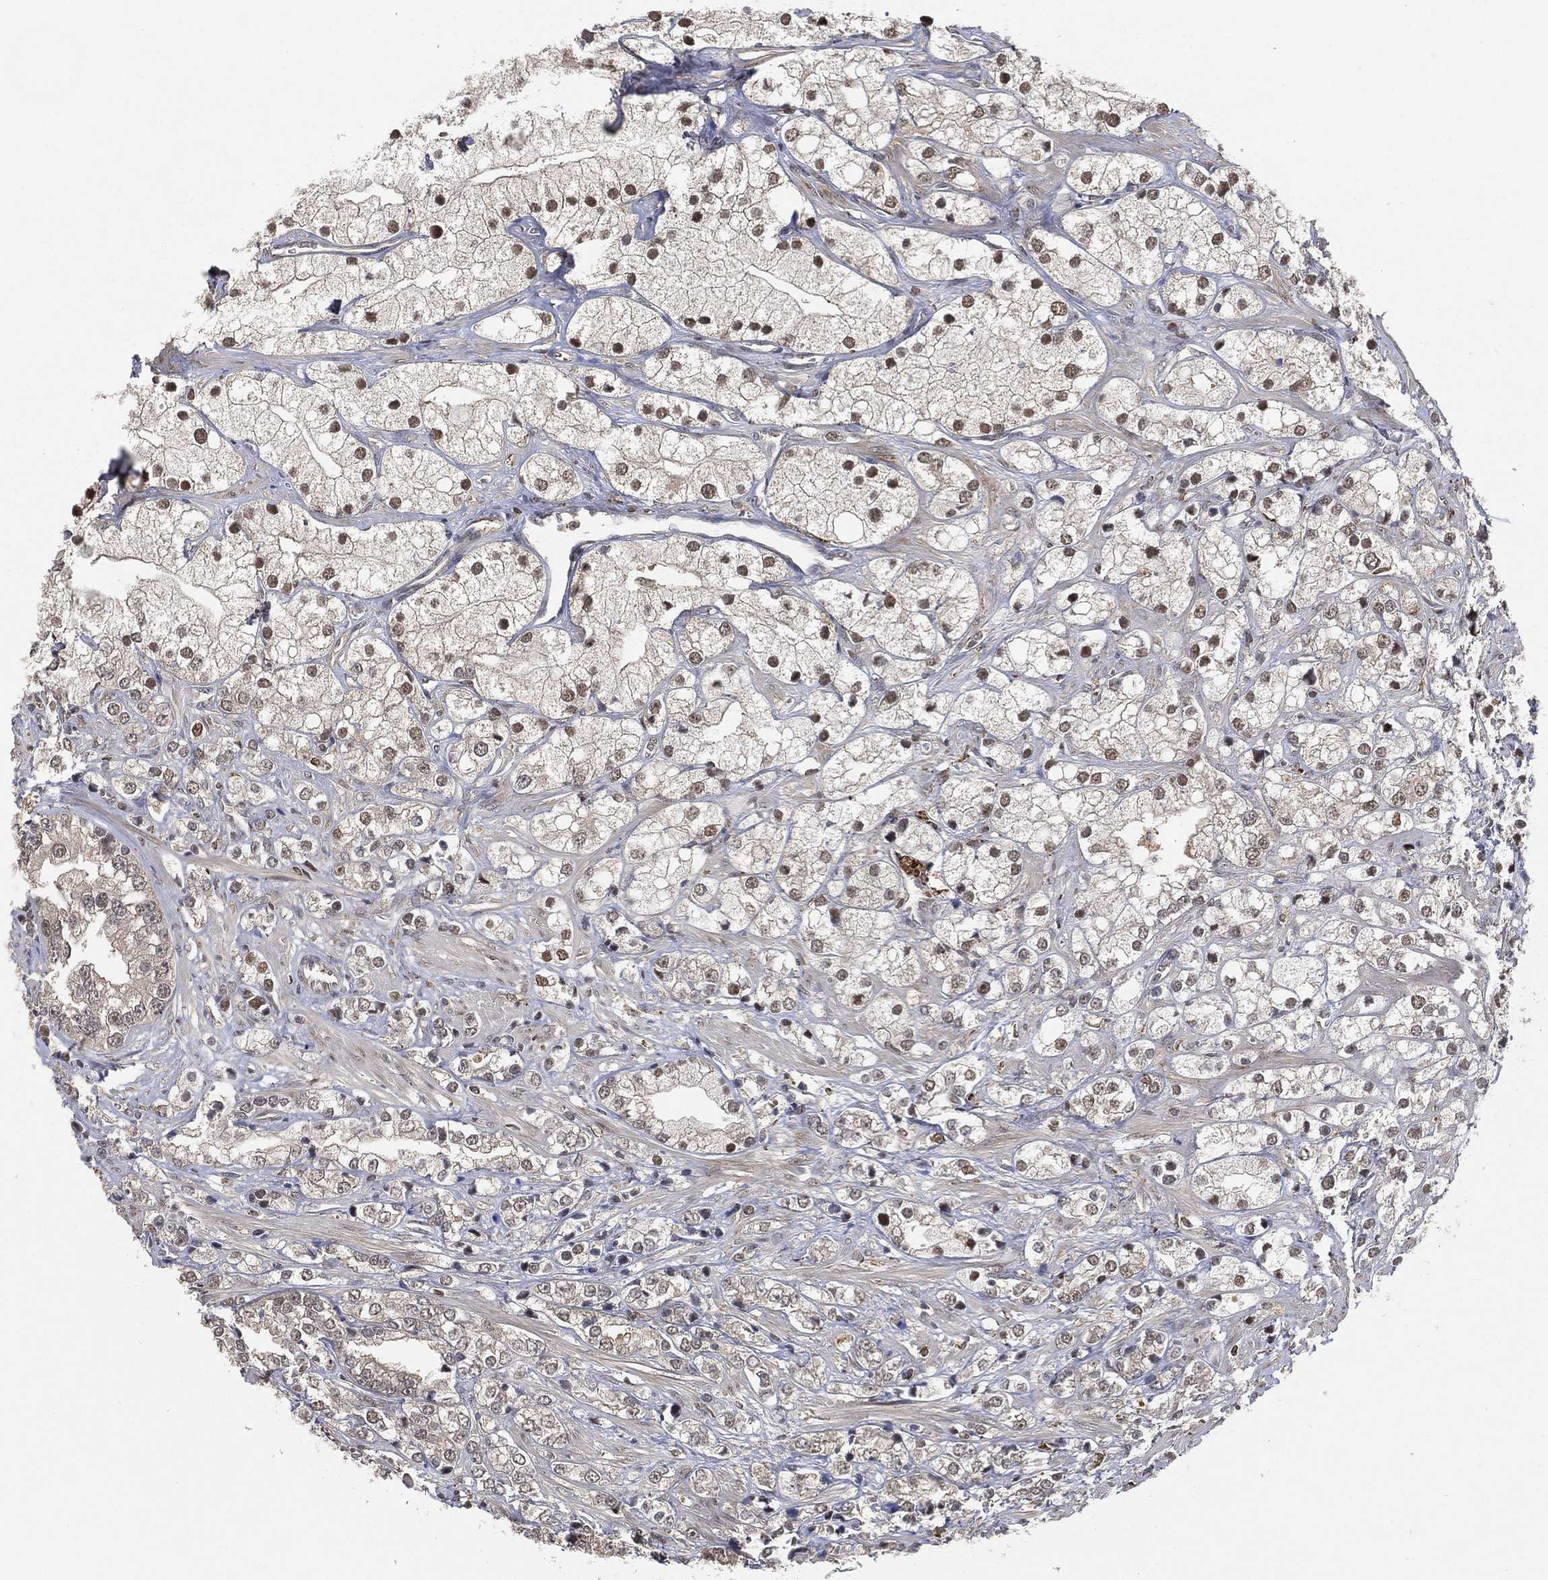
{"staining": {"intensity": "moderate", "quantity": "<25%", "location": "nuclear"}, "tissue": "prostate cancer", "cell_type": "Tumor cells", "image_type": "cancer", "snomed": [{"axis": "morphology", "description": "Adenocarcinoma, NOS"}, {"axis": "topography", "description": "Prostate and seminal vesicle, NOS"}, {"axis": "topography", "description": "Prostate"}], "caption": "Brown immunohistochemical staining in prostate cancer shows moderate nuclear staining in approximately <25% of tumor cells.", "gene": "WDR26", "patient": {"sex": "male", "age": 79}}